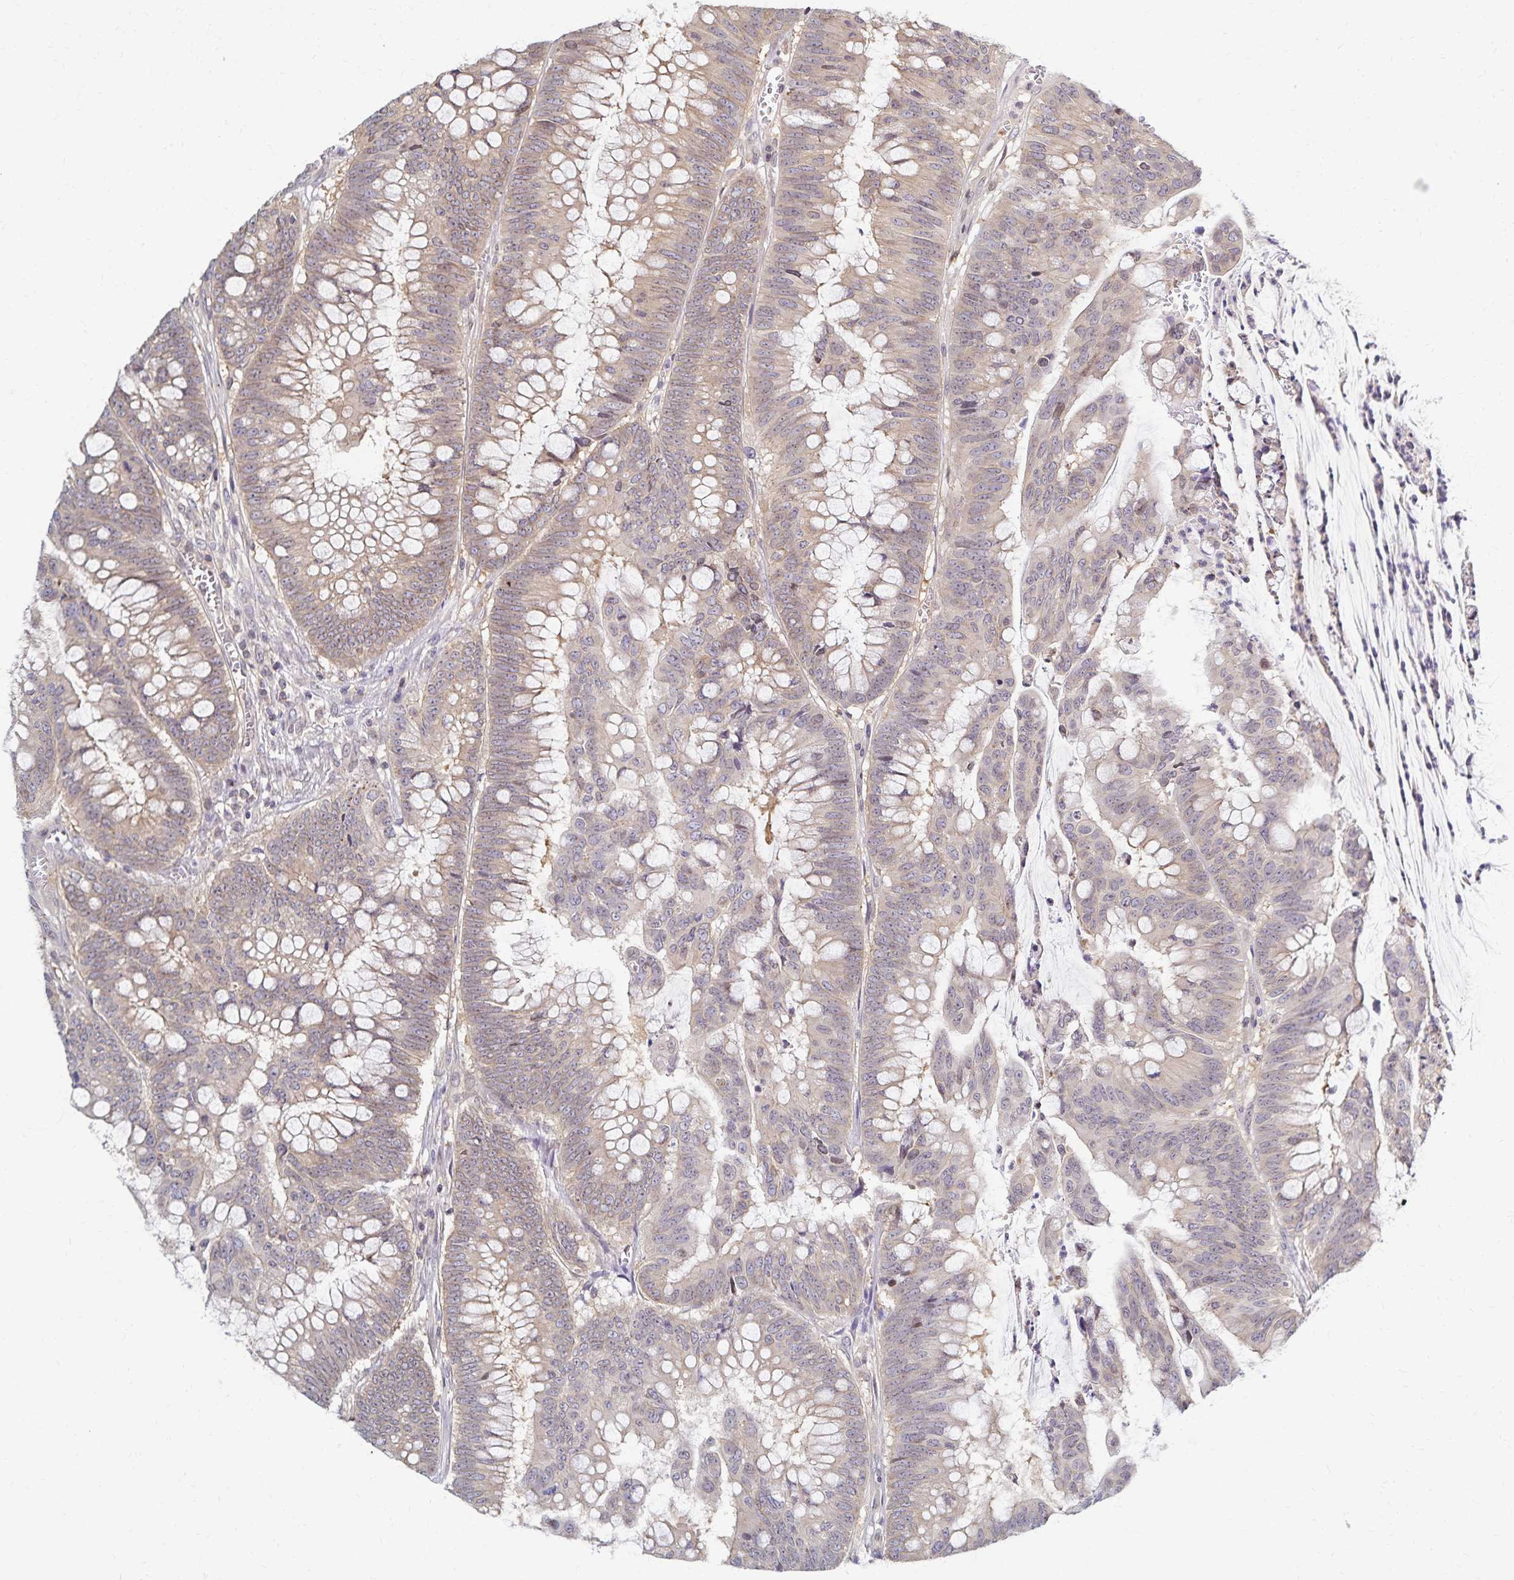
{"staining": {"intensity": "weak", "quantity": "25%-75%", "location": "cytoplasmic/membranous"}, "tissue": "colorectal cancer", "cell_type": "Tumor cells", "image_type": "cancer", "snomed": [{"axis": "morphology", "description": "Adenocarcinoma, NOS"}, {"axis": "topography", "description": "Colon"}], "caption": "Immunohistochemistry image of neoplastic tissue: colorectal cancer (adenocarcinoma) stained using immunohistochemistry (IHC) exhibits low levels of weak protein expression localized specifically in the cytoplasmic/membranous of tumor cells, appearing as a cytoplasmic/membranous brown color.", "gene": "RAB9B", "patient": {"sex": "male", "age": 62}}